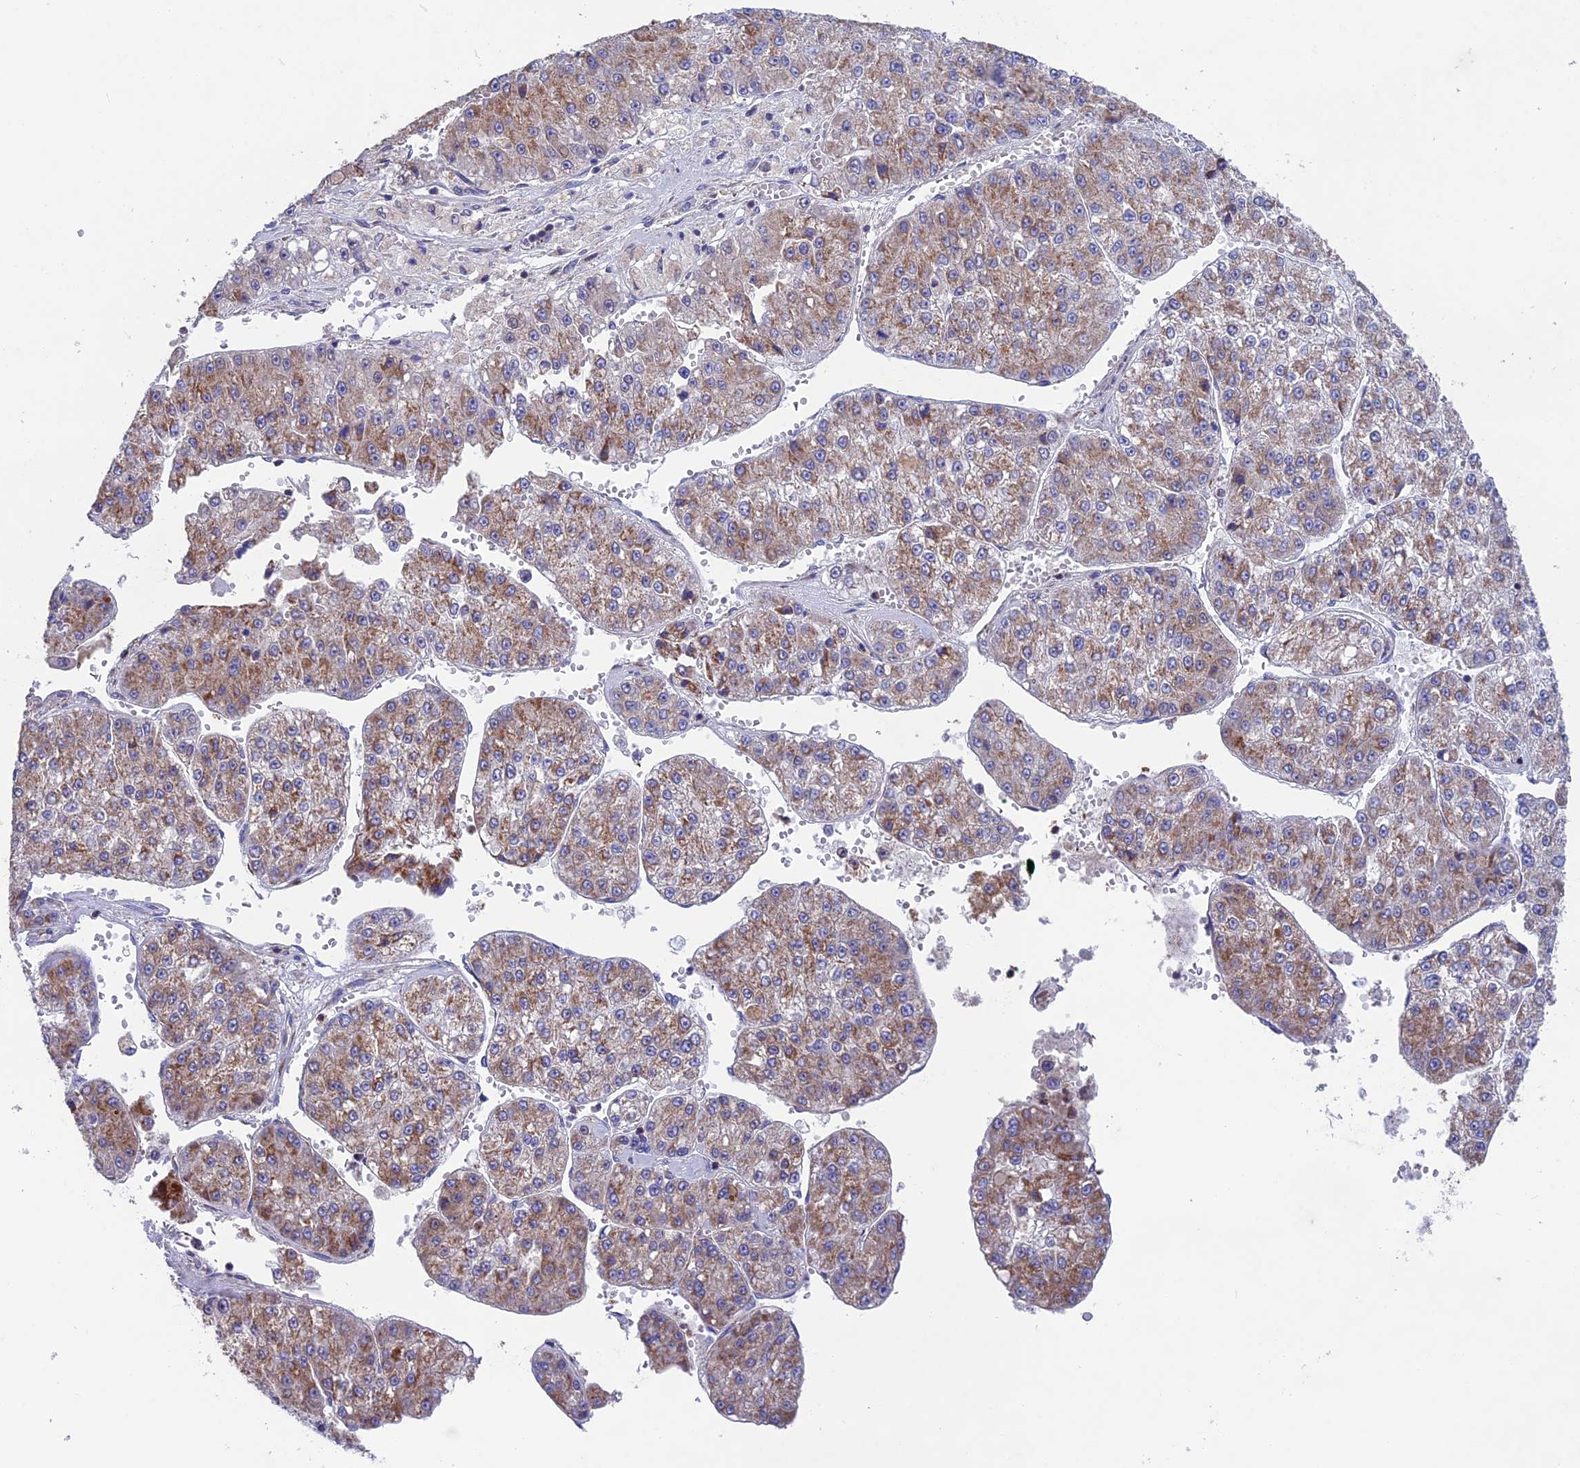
{"staining": {"intensity": "moderate", "quantity": ">75%", "location": "cytoplasmic/membranous"}, "tissue": "liver cancer", "cell_type": "Tumor cells", "image_type": "cancer", "snomed": [{"axis": "morphology", "description": "Carcinoma, Hepatocellular, NOS"}, {"axis": "topography", "description": "Liver"}], "caption": "This histopathology image displays hepatocellular carcinoma (liver) stained with IHC to label a protein in brown. The cytoplasmic/membranous of tumor cells show moderate positivity for the protein. Nuclei are counter-stained blue.", "gene": "CS", "patient": {"sex": "female", "age": 73}}